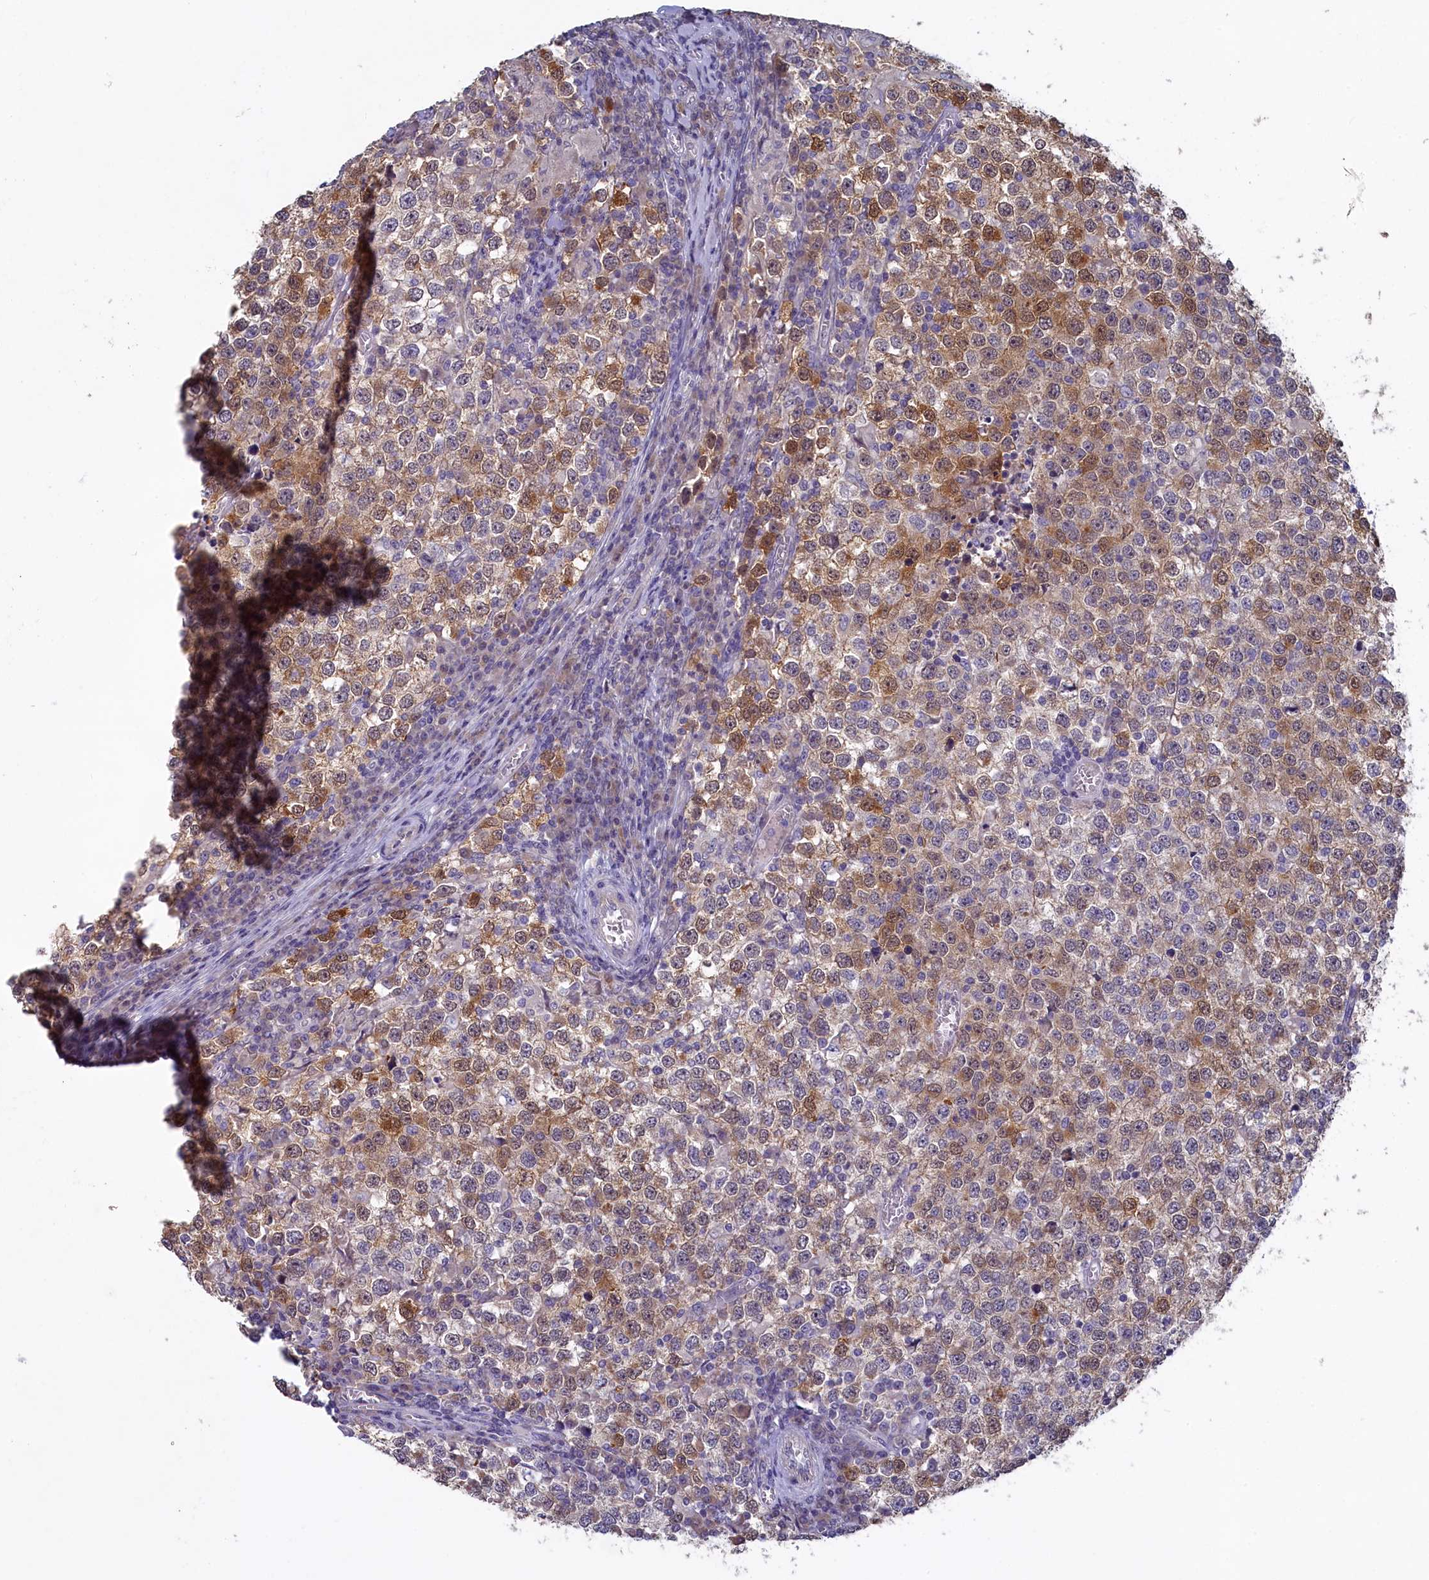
{"staining": {"intensity": "strong", "quantity": "25%-75%", "location": "cytoplasmic/membranous,nuclear"}, "tissue": "testis cancer", "cell_type": "Tumor cells", "image_type": "cancer", "snomed": [{"axis": "morphology", "description": "Seminoma, NOS"}, {"axis": "topography", "description": "Testis"}], "caption": "This is an image of IHC staining of seminoma (testis), which shows strong positivity in the cytoplasmic/membranous and nuclear of tumor cells.", "gene": "UCHL3", "patient": {"sex": "male", "age": 65}}